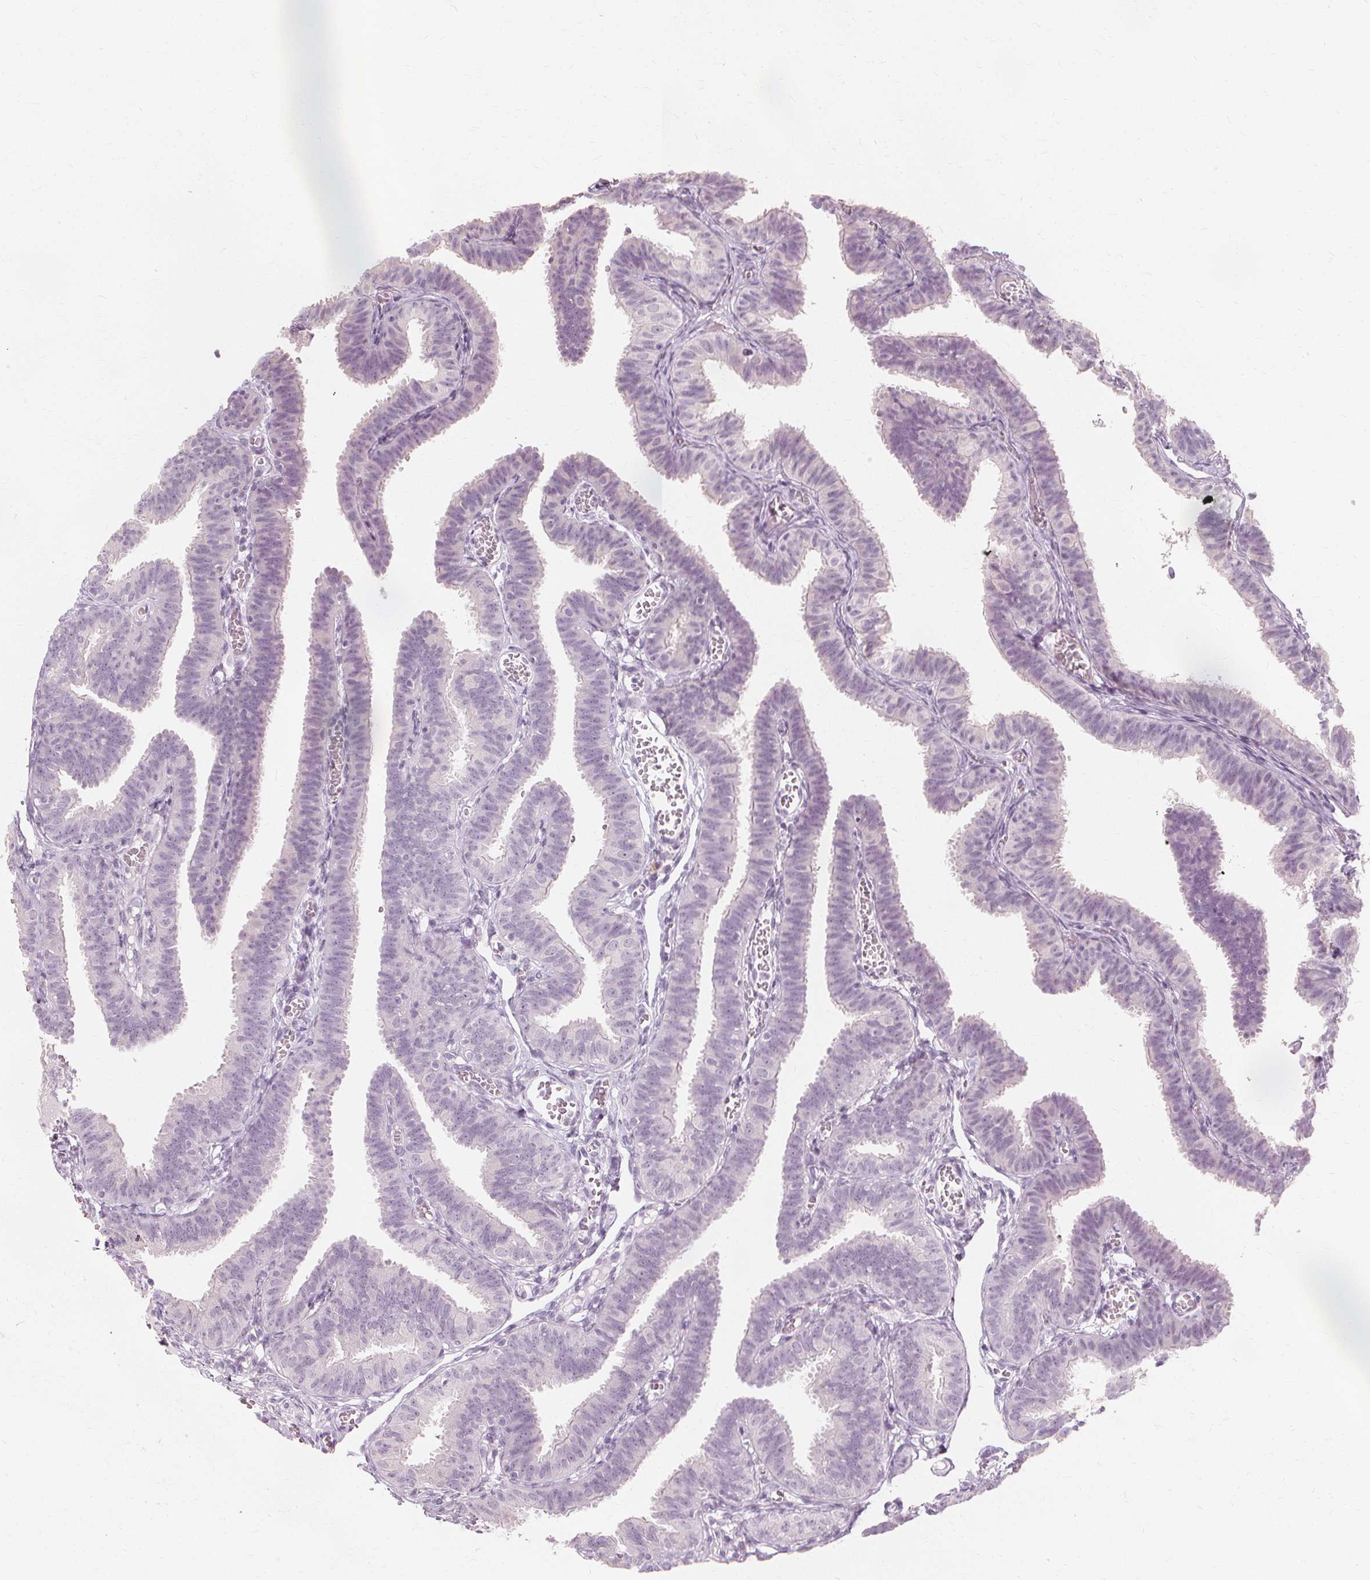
{"staining": {"intensity": "negative", "quantity": "none", "location": "none"}, "tissue": "fallopian tube", "cell_type": "Glandular cells", "image_type": "normal", "snomed": [{"axis": "morphology", "description": "Normal tissue, NOS"}, {"axis": "topography", "description": "Fallopian tube"}], "caption": "DAB (3,3'-diaminobenzidine) immunohistochemical staining of benign human fallopian tube exhibits no significant positivity in glandular cells. The staining is performed using DAB (3,3'-diaminobenzidine) brown chromogen with nuclei counter-stained in using hematoxylin.", "gene": "MUC12", "patient": {"sex": "female", "age": 25}}